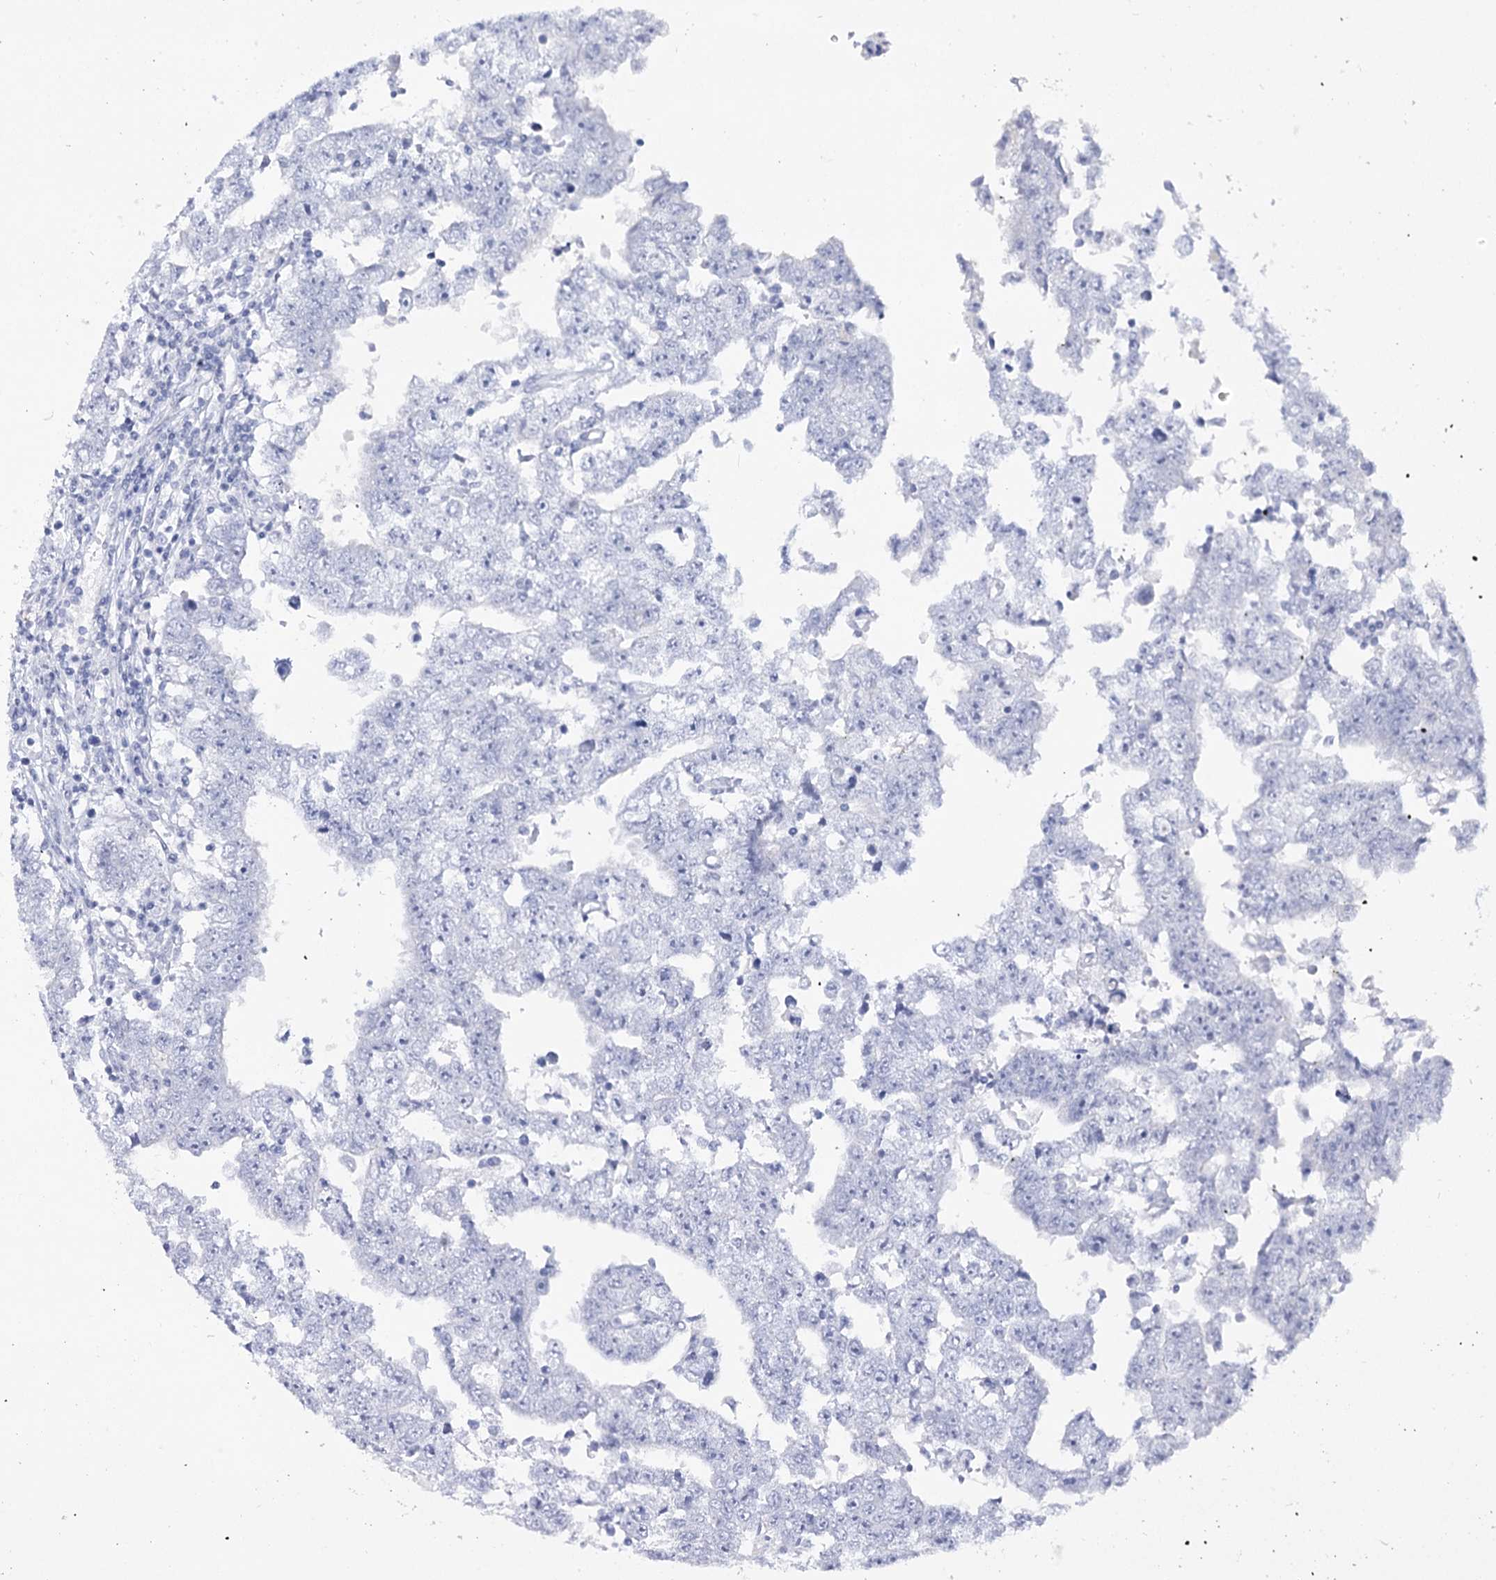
{"staining": {"intensity": "negative", "quantity": "none", "location": "none"}, "tissue": "testis cancer", "cell_type": "Tumor cells", "image_type": "cancer", "snomed": [{"axis": "morphology", "description": "Carcinoma, Embryonal, NOS"}, {"axis": "topography", "description": "Testis"}], "caption": "Immunohistochemistry (IHC) histopathology image of neoplastic tissue: testis embryonal carcinoma stained with DAB (3,3'-diaminobenzidine) exhibits no significant protein staining in tumor cells. (Immunohistochemistry, brightfield microscopy, high magnification).", "gene": "RNF186", "patient": {"sex": "male", "age": 25}}